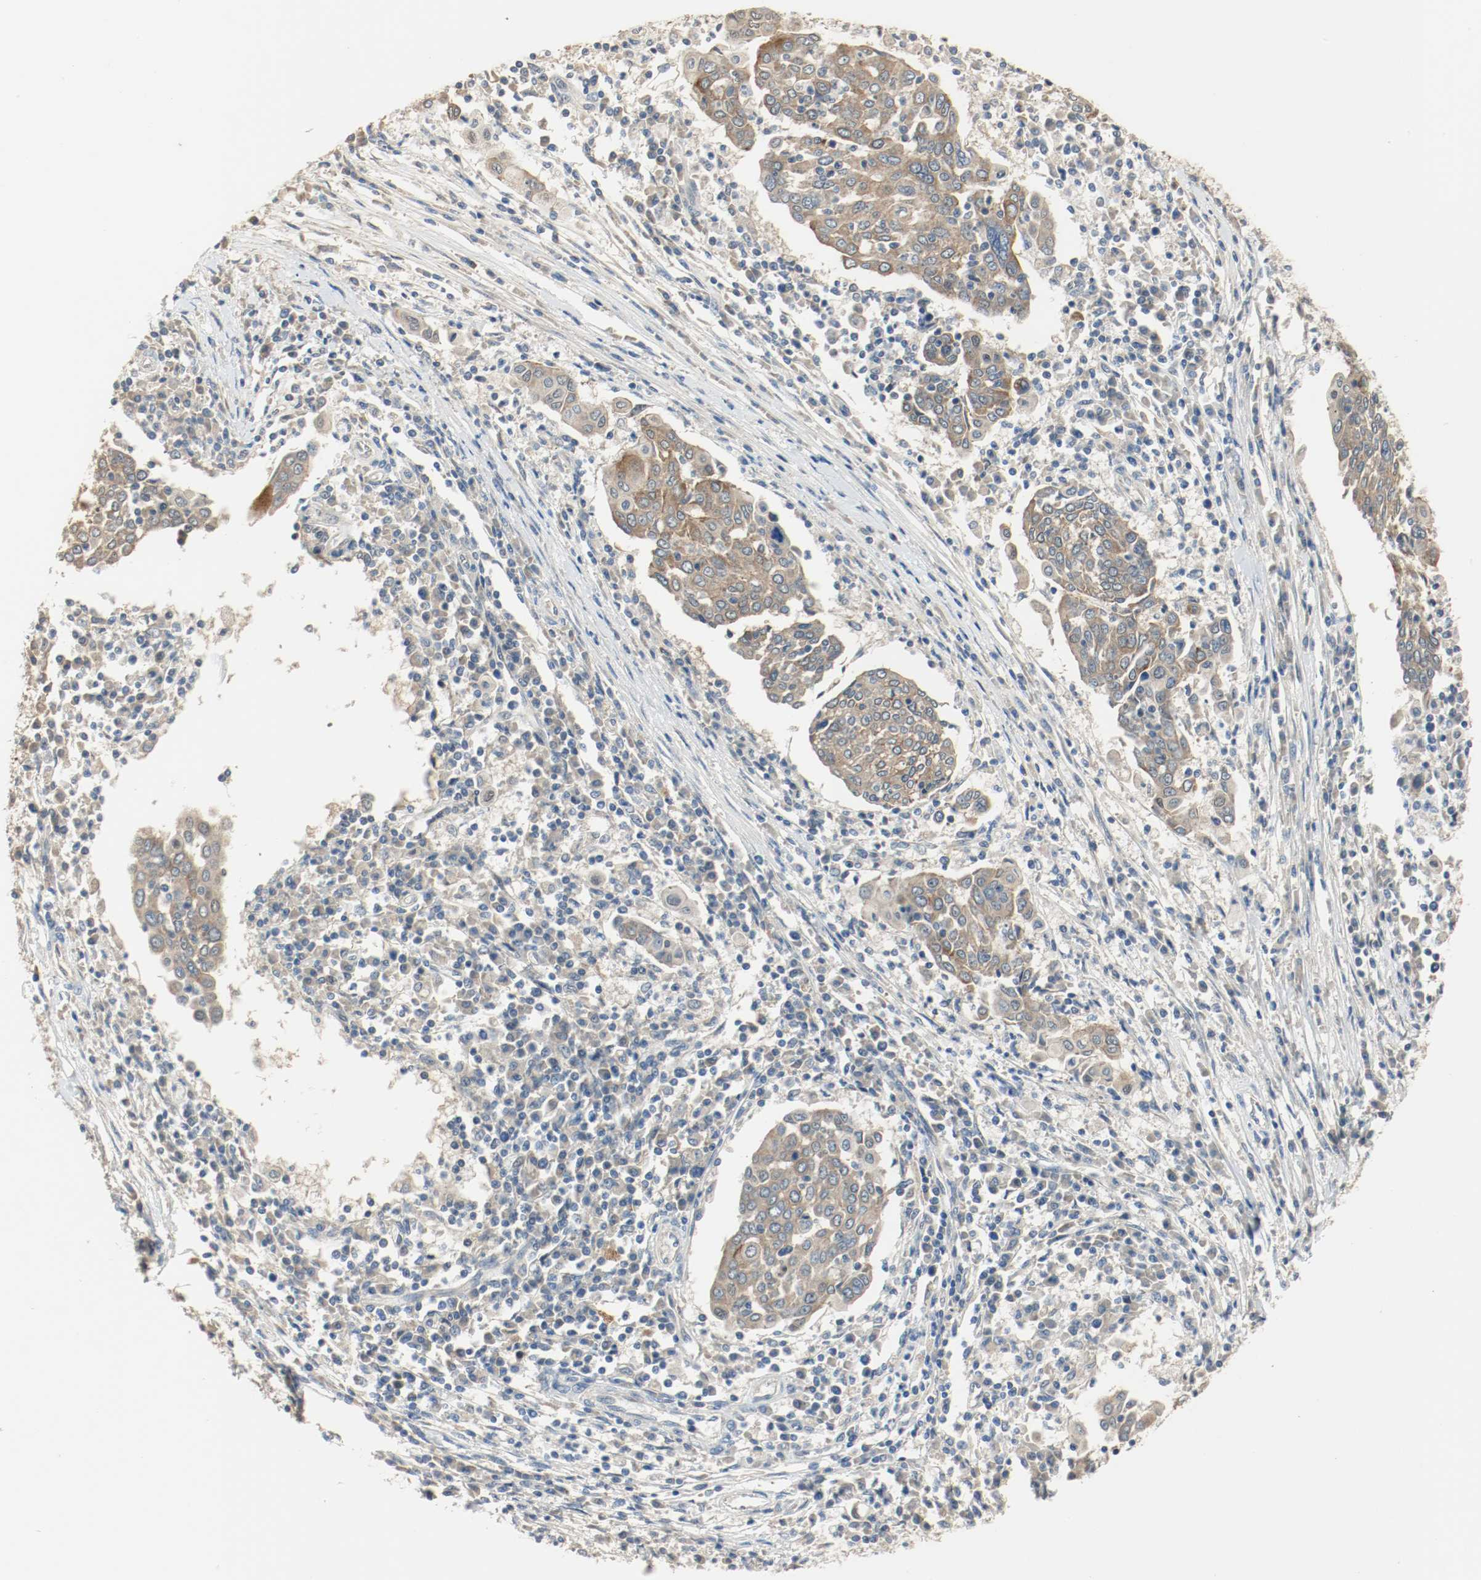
{"staining": {"intensity": "weak", "quantity": ">75%", "location": "cytoplasmic/membranous"}, "tissue": "cervical cancer", "cell_type": "Tumor cells", "image_type": "cancer", "snomed": [{"axis": "morphology", "description": "Squamous cell carcinoma, NOS"}, {"axis": "topography", "description": "Cervix"}], "caption": "Human cervical squamous cell carcinoma stained for a protein (brown) shows weak cytoplasmic/membranous positive expression in approximately >75% of tumor cells.", "gene": "MELTF", "patient": {"sex": "female", "age": 40}}